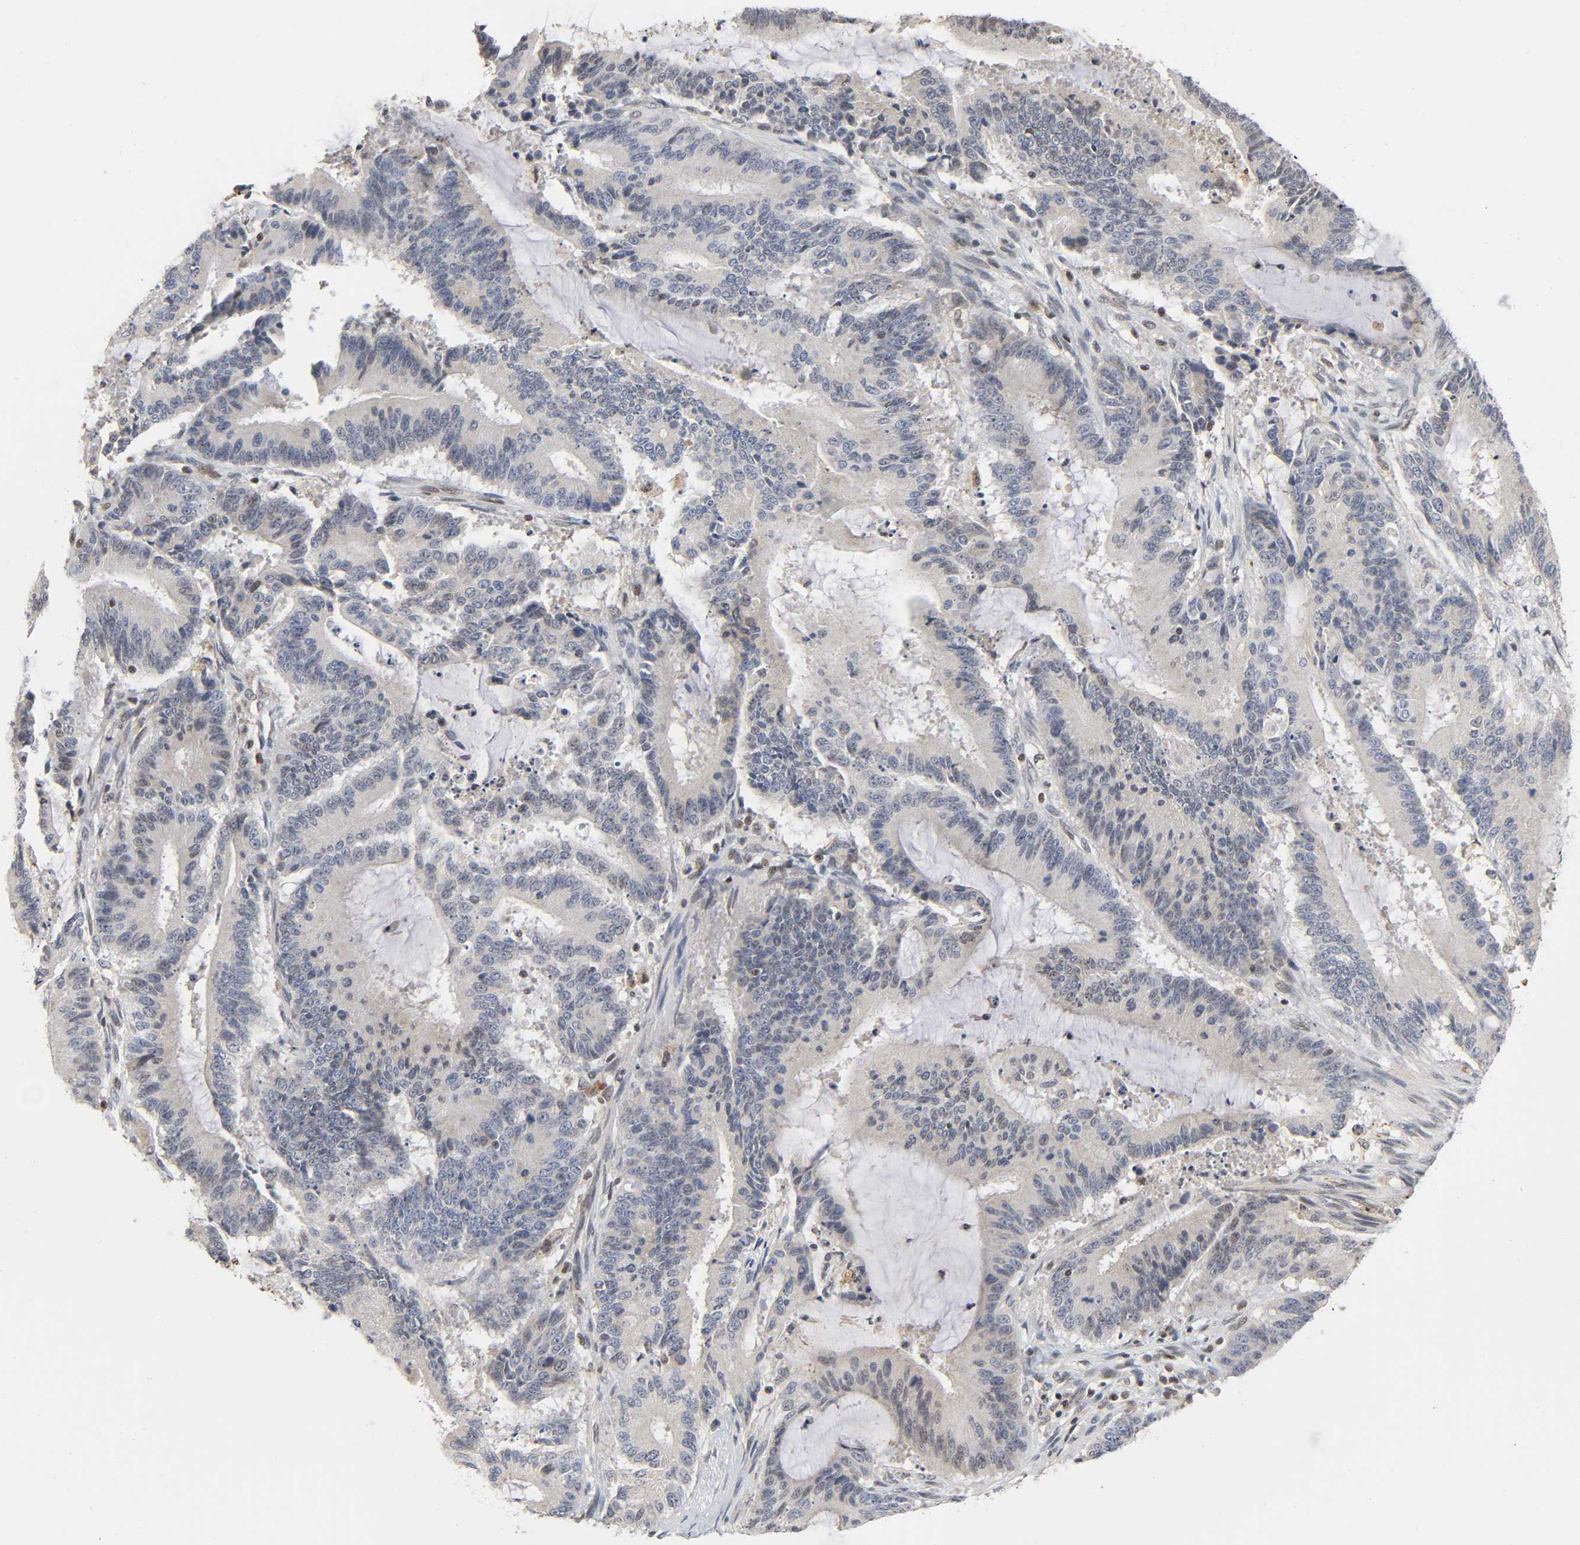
{"staining": {"intensity": "negative", "quantity": "none", "location": "none"}, "tissue": "liver cancer", "cell_type": "Tumor cells", "image_type": "cancer", "snomed": [{"axis": "morphology", "description": "Cholangiocarcinoma"}, {"axis": "topography", "description": "Liver"}], "caption": "An image of human liver cancer is negative for staining in tumor cells.", "gene": "KAT2B", "patient": {"sex": "female", "age": 73}}